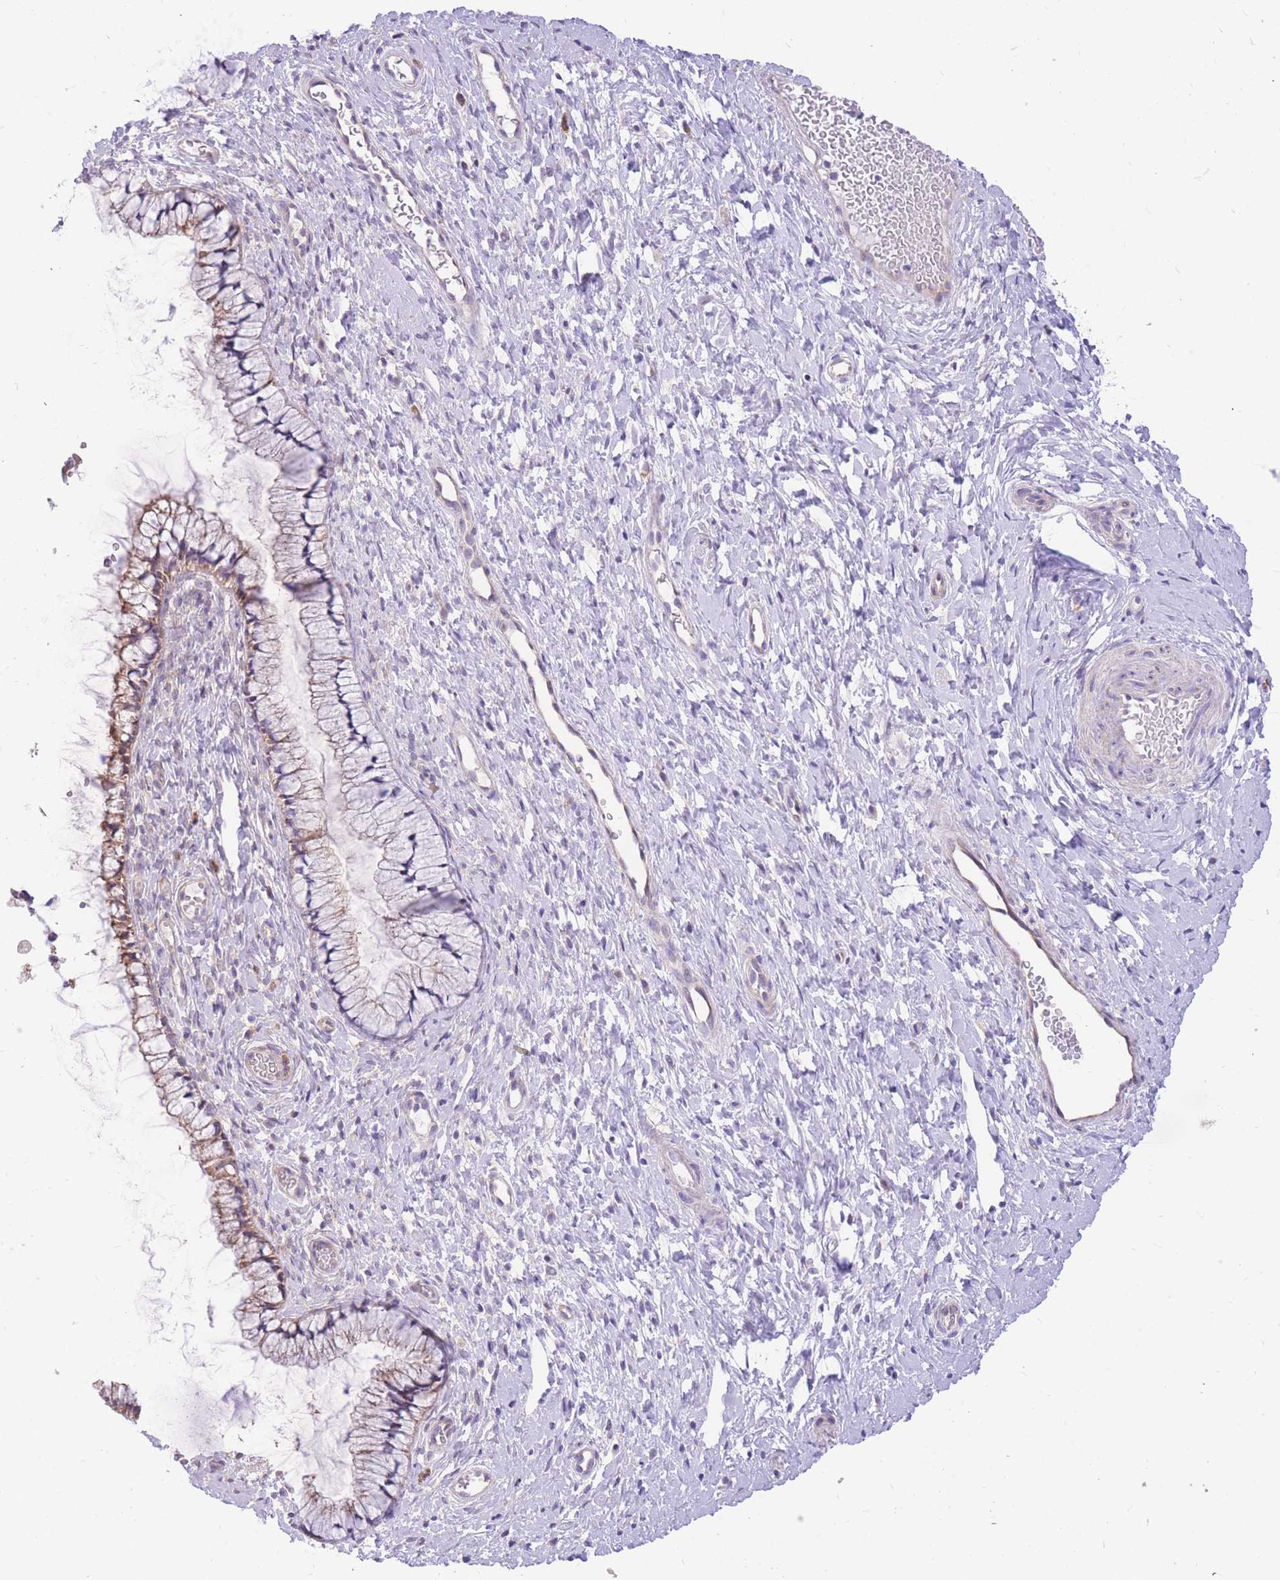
{"staining": {"intensity": "moderate", "quantity": "25%-75%", "location": "cytoplasmic/membranous"}, "tissue": "cervix", "cell_type": "Glandular cells", "image_type": "normal", "snomed": [{"axis": "morphology", "description": "Normal tissue, NOS"}, {"axis": "topography", "description": "Cervix"}], "caption": "Immunohistochemical staining of unremarkable cervix shows moderate cytoplasmic/membranous protein expression in approximately 25%-75% of glandular cells. The staining is performed using DAB (3,3'-diaminobenzidine) brown chromogen to label protein expression. The nuclei are counter-stained blue using hematoxylin.", "gene": "TOPAZ1", "patient": {"sex": "female", "age": 36}}